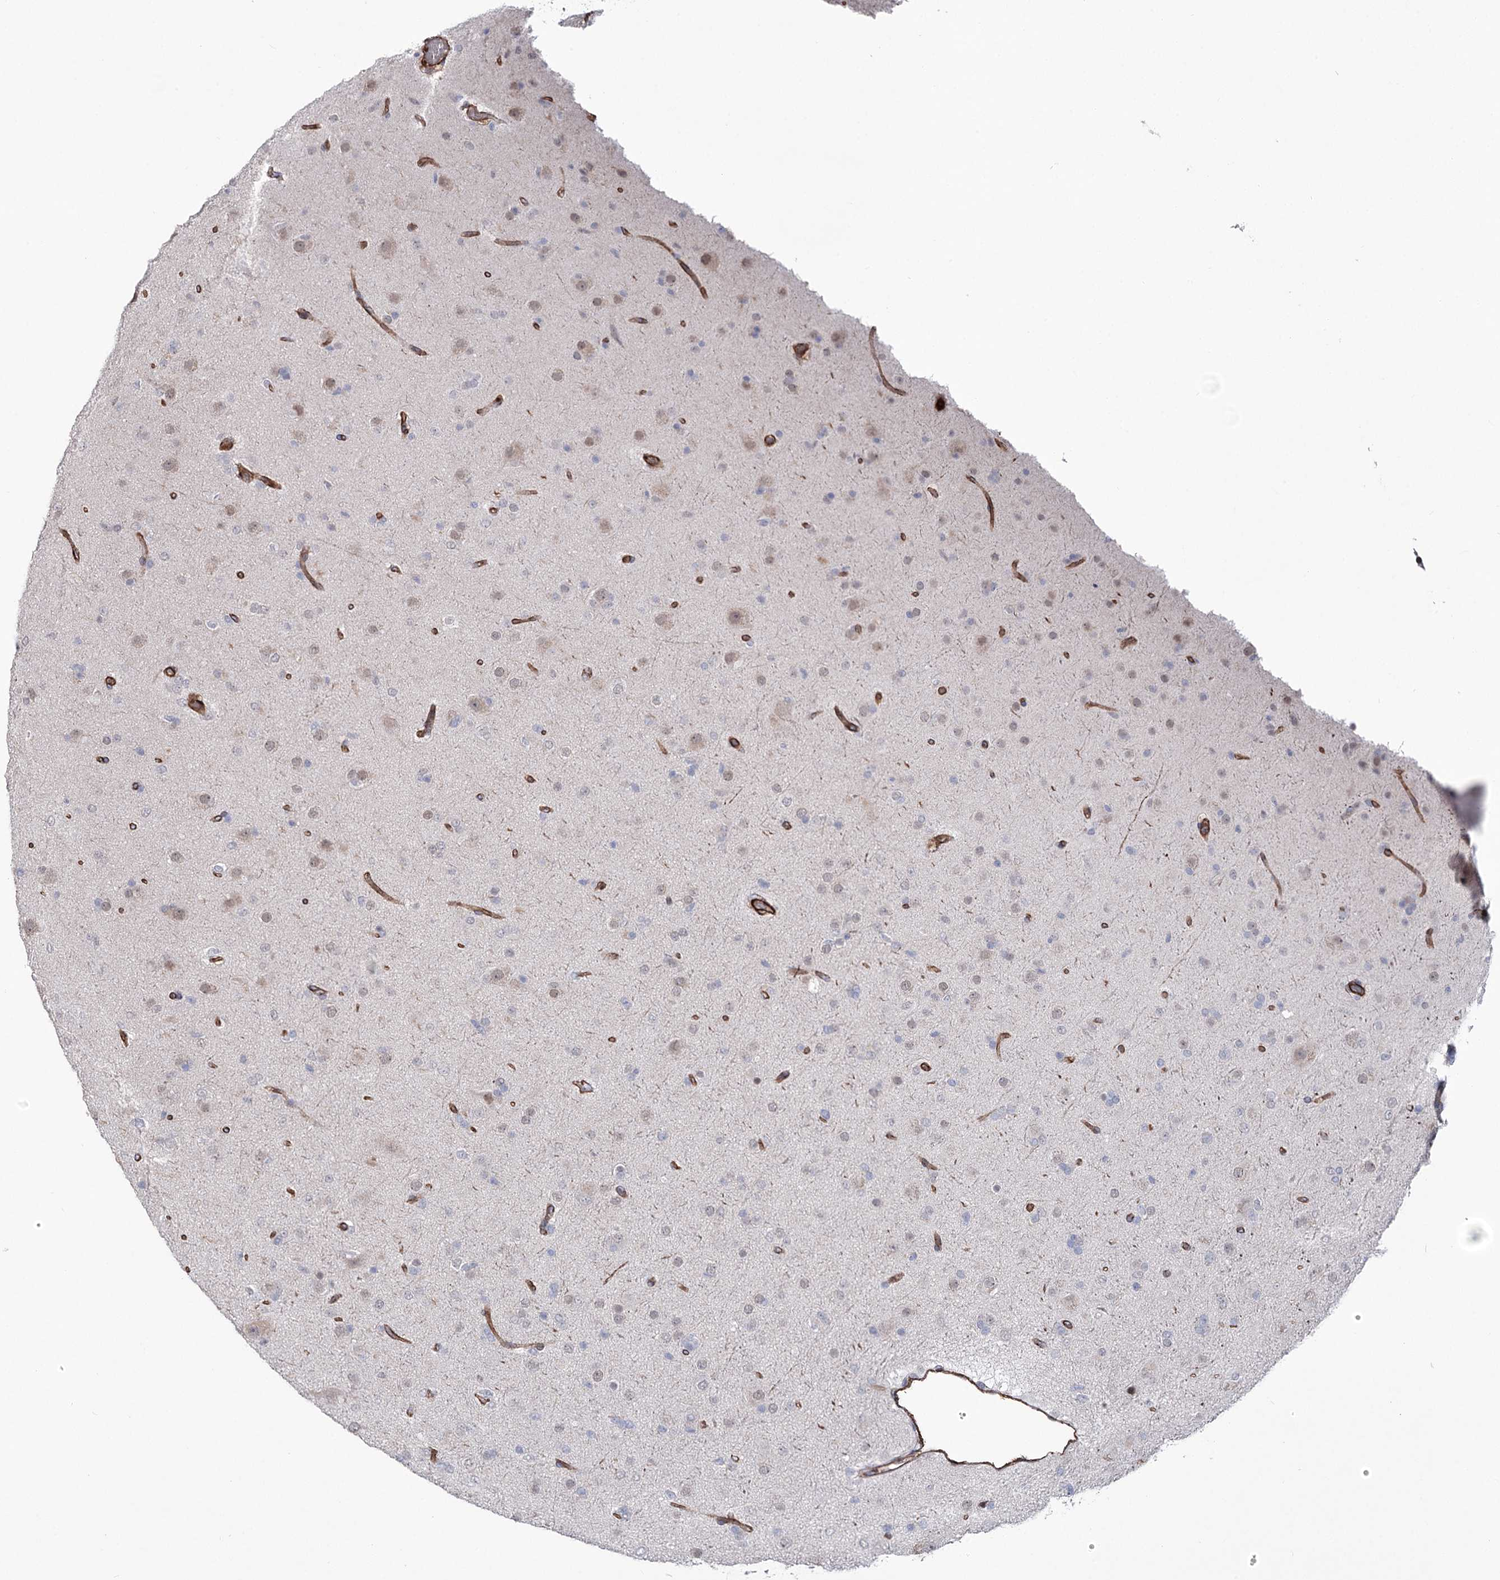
{"staining": {"intensity": "weak", "quantity": "<25%", "location": "nuclear"}, "tissue": "glioma", "cell_type": "Tumor cells", "image_type": "cancer", "snomed": [{"axis": "morphology", "description": "Glioma, malignant, Low grade"}, {"axis": "topography", "description": "Brain"}], "caption": "Immunohistochemistry (IHC) histopathology image of neoplastic tissue: human malignant low-grade glioma stained with DAB (3,3'-diaminobenzidine) demonstrates no significant protein positivity in tumor cells. (IHC, brightfield microscopy, high magnification).", "gene": "ARHGAP20", "patient": {"sex": "male", "age": 65}}